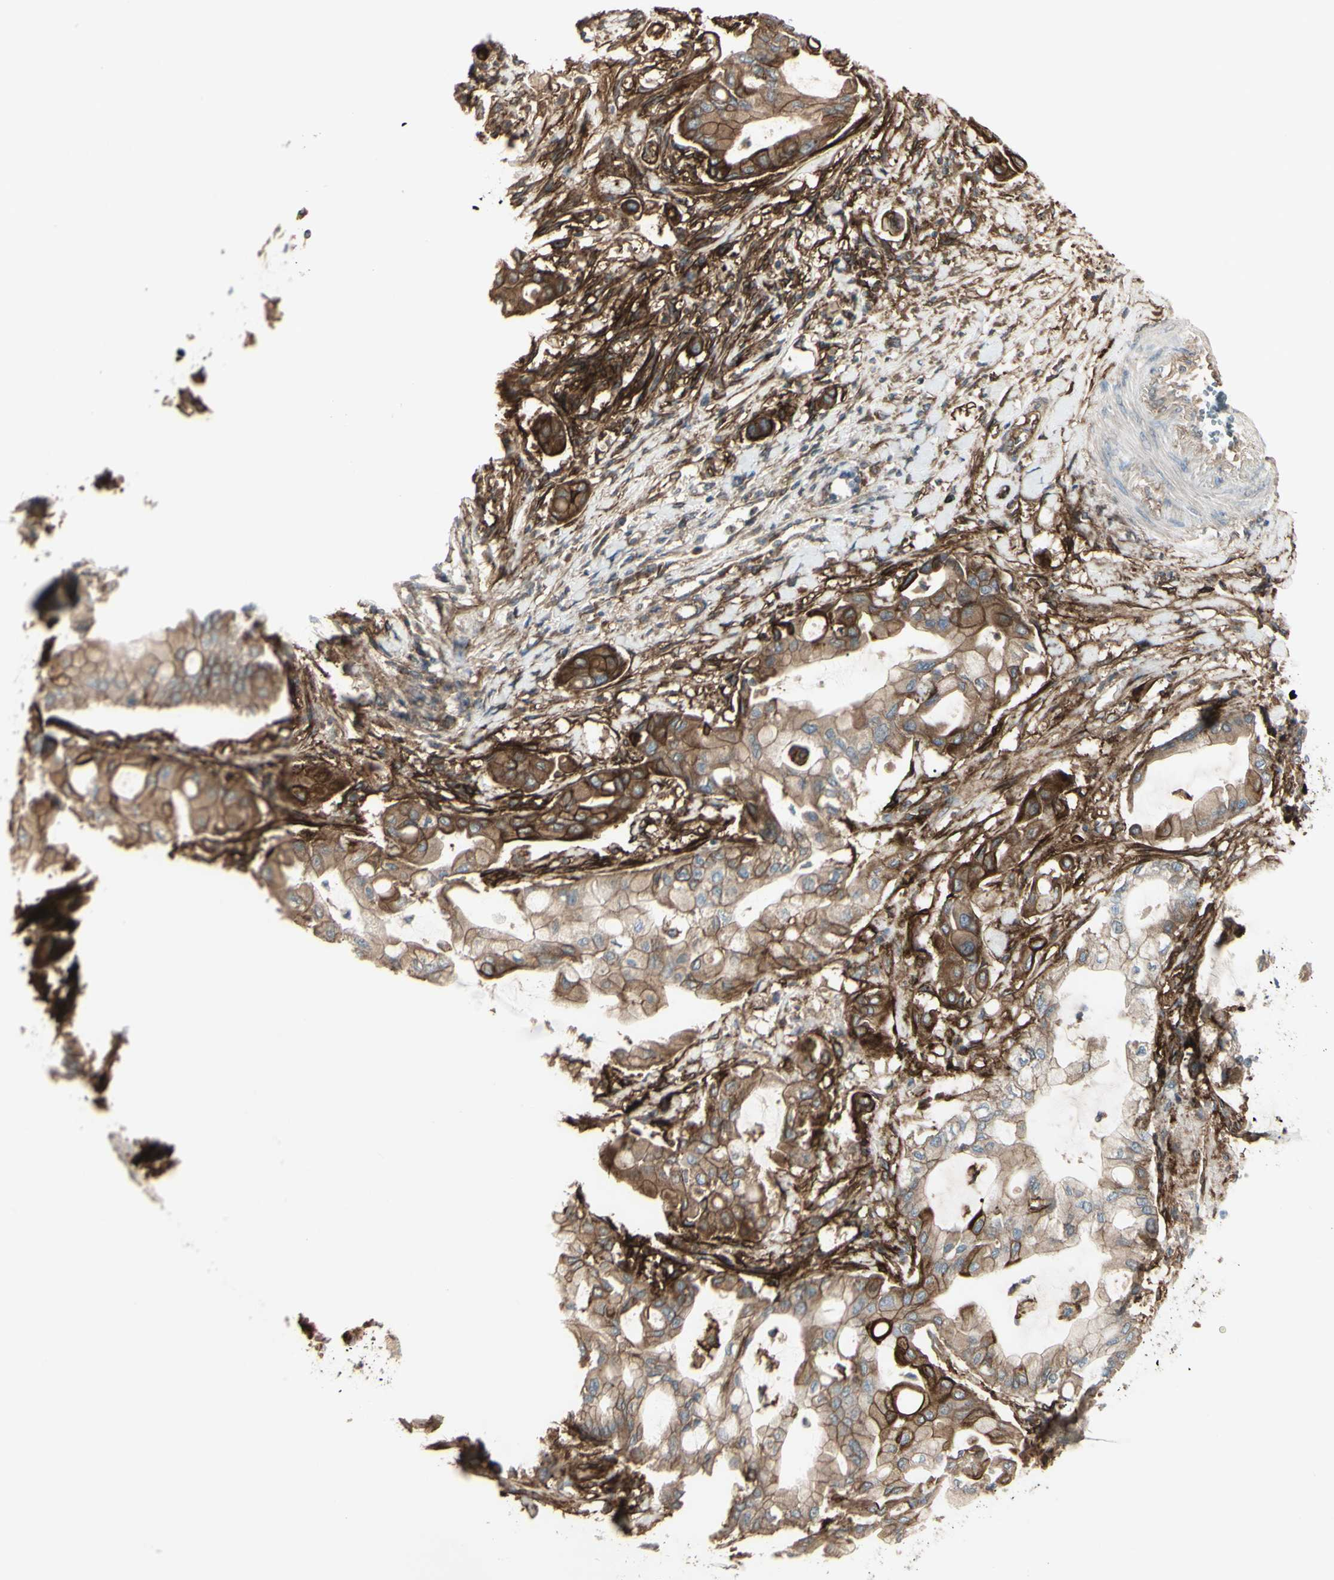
{"staining": {"intensity": "moderate", "quantity": "25%-75%", "location": "cytoplasmic/membranous"}, "tissue": "pancreatic cancer", "cell_type": "Tumor cells", "image_type": "cancer", "snomed": [{"axis": "morphology", "description": "Adenocarcinoma, NOS"}, {"axis": "morphology", "description": "Adenocarcinoma, metastatic, NOS"}, {"axis": "topography", "description": "Lymph node"}, {"axis": "topography", "description": "Pancreas"}, {"axis": "topography", "description": "Duodenum"}], "caption": "High-power microscopy captured an IHC histopathology image of pancreatic cancer (metastatic adenocarcinoma), revealing moderate cytoplasmic/membranous positivity in about 25%-75% of tumor cells. The protein is stained brown, and the nuclei are stained in blue (DAB IHC with brightfield microscopy, high magnification).", "gene": "CD276", "patient": {"sex": "female", "age": 64}}